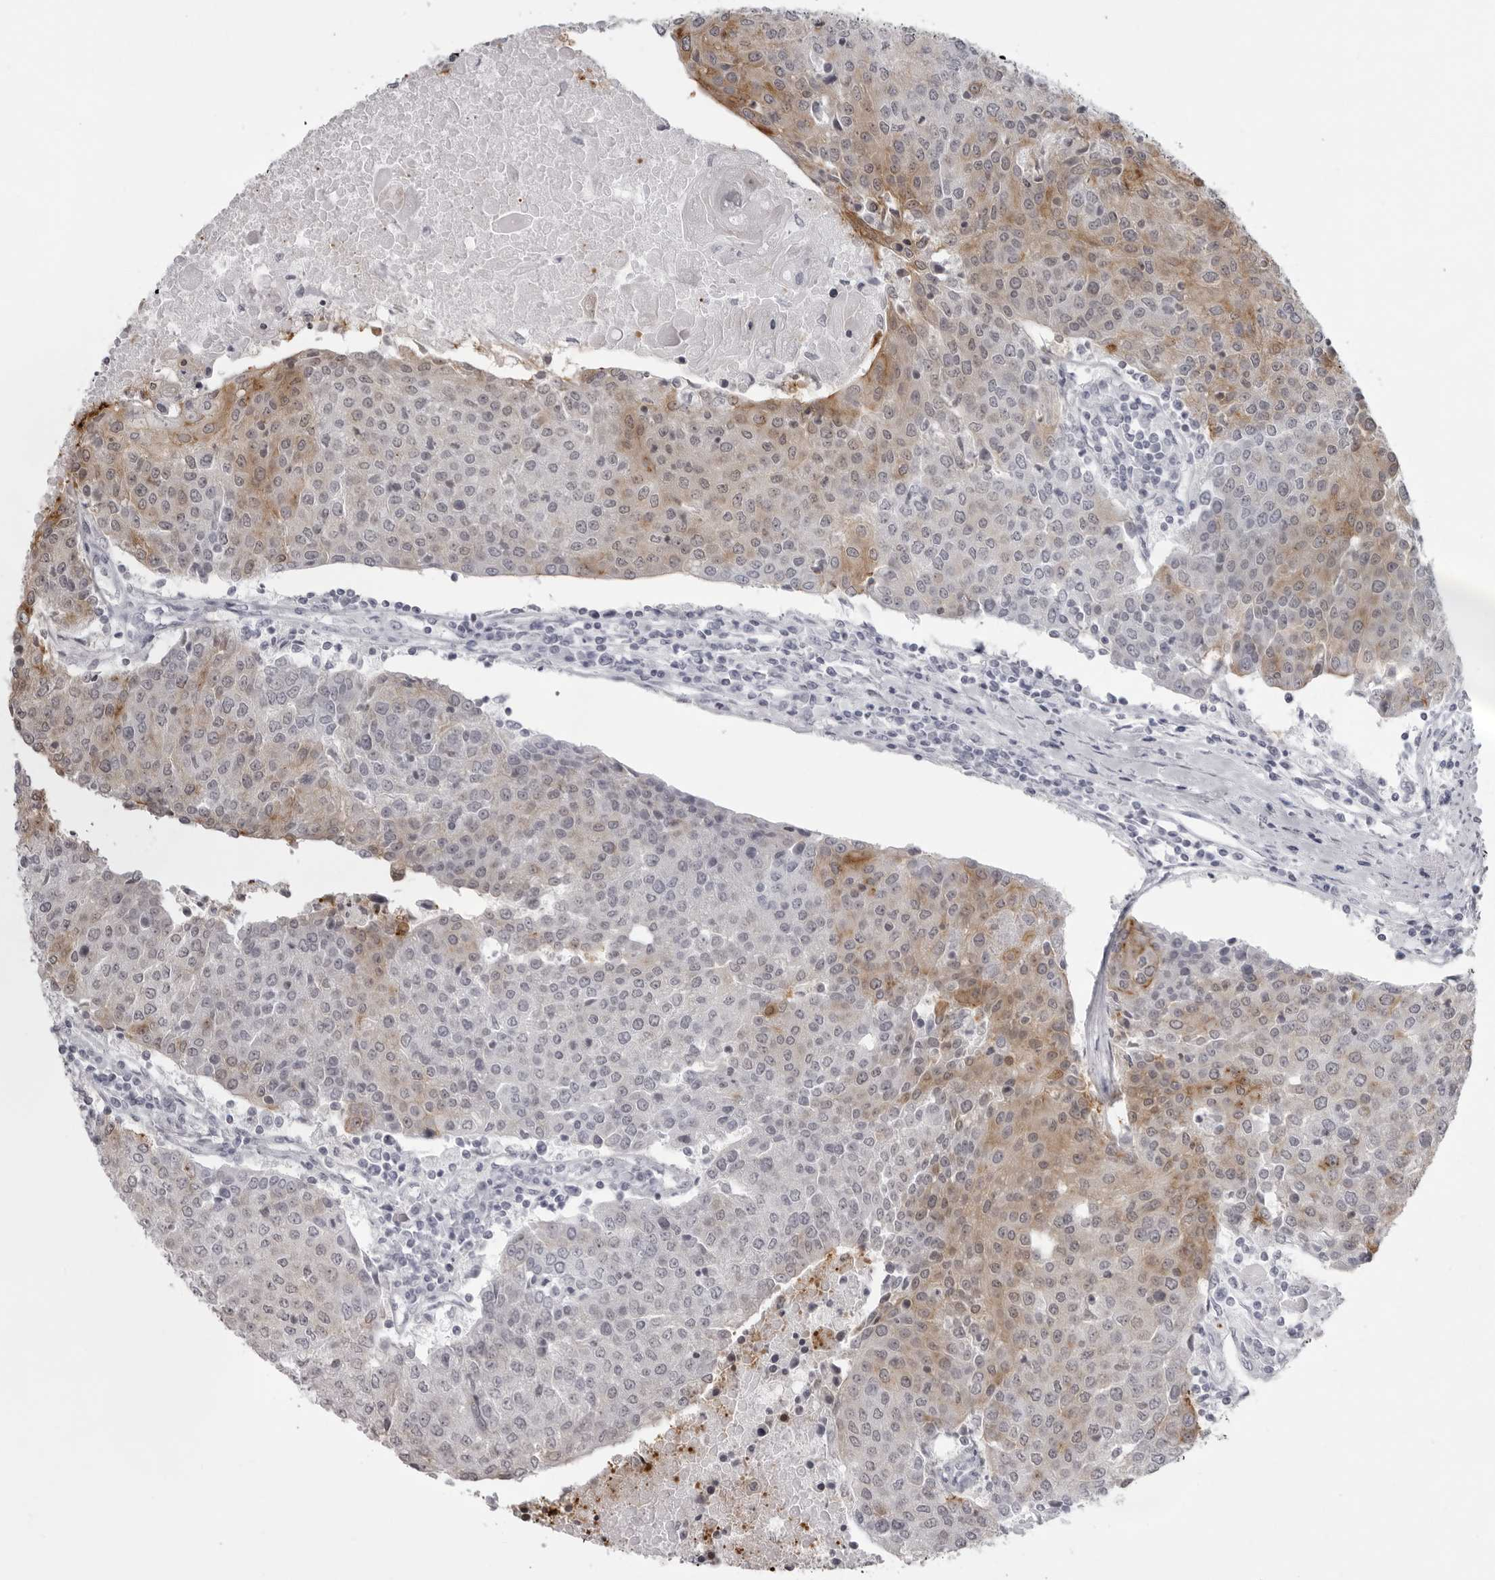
{"staining": {"intensity": "moderate", "quantity": "25%-75%", "location": "cytoplasmic/membranous"}, "tissue": "urothelial cancer", "cell_type": "Tumor cells", "image_type": "cancer", "snomed": [{"axis": "morphology", "description": "Urothelial carcinoma, High grade"}, {"axis": "topography", "description": "Urinary bladder"}], "caption": "A medium amount of moderate cytoplasmic/membranous positivity is present in approximately 25%-75% of tumor cells in urothelial cancer tissue.", "gene": "NUDT18", "patient": {"sex": "female", "age": 85}}